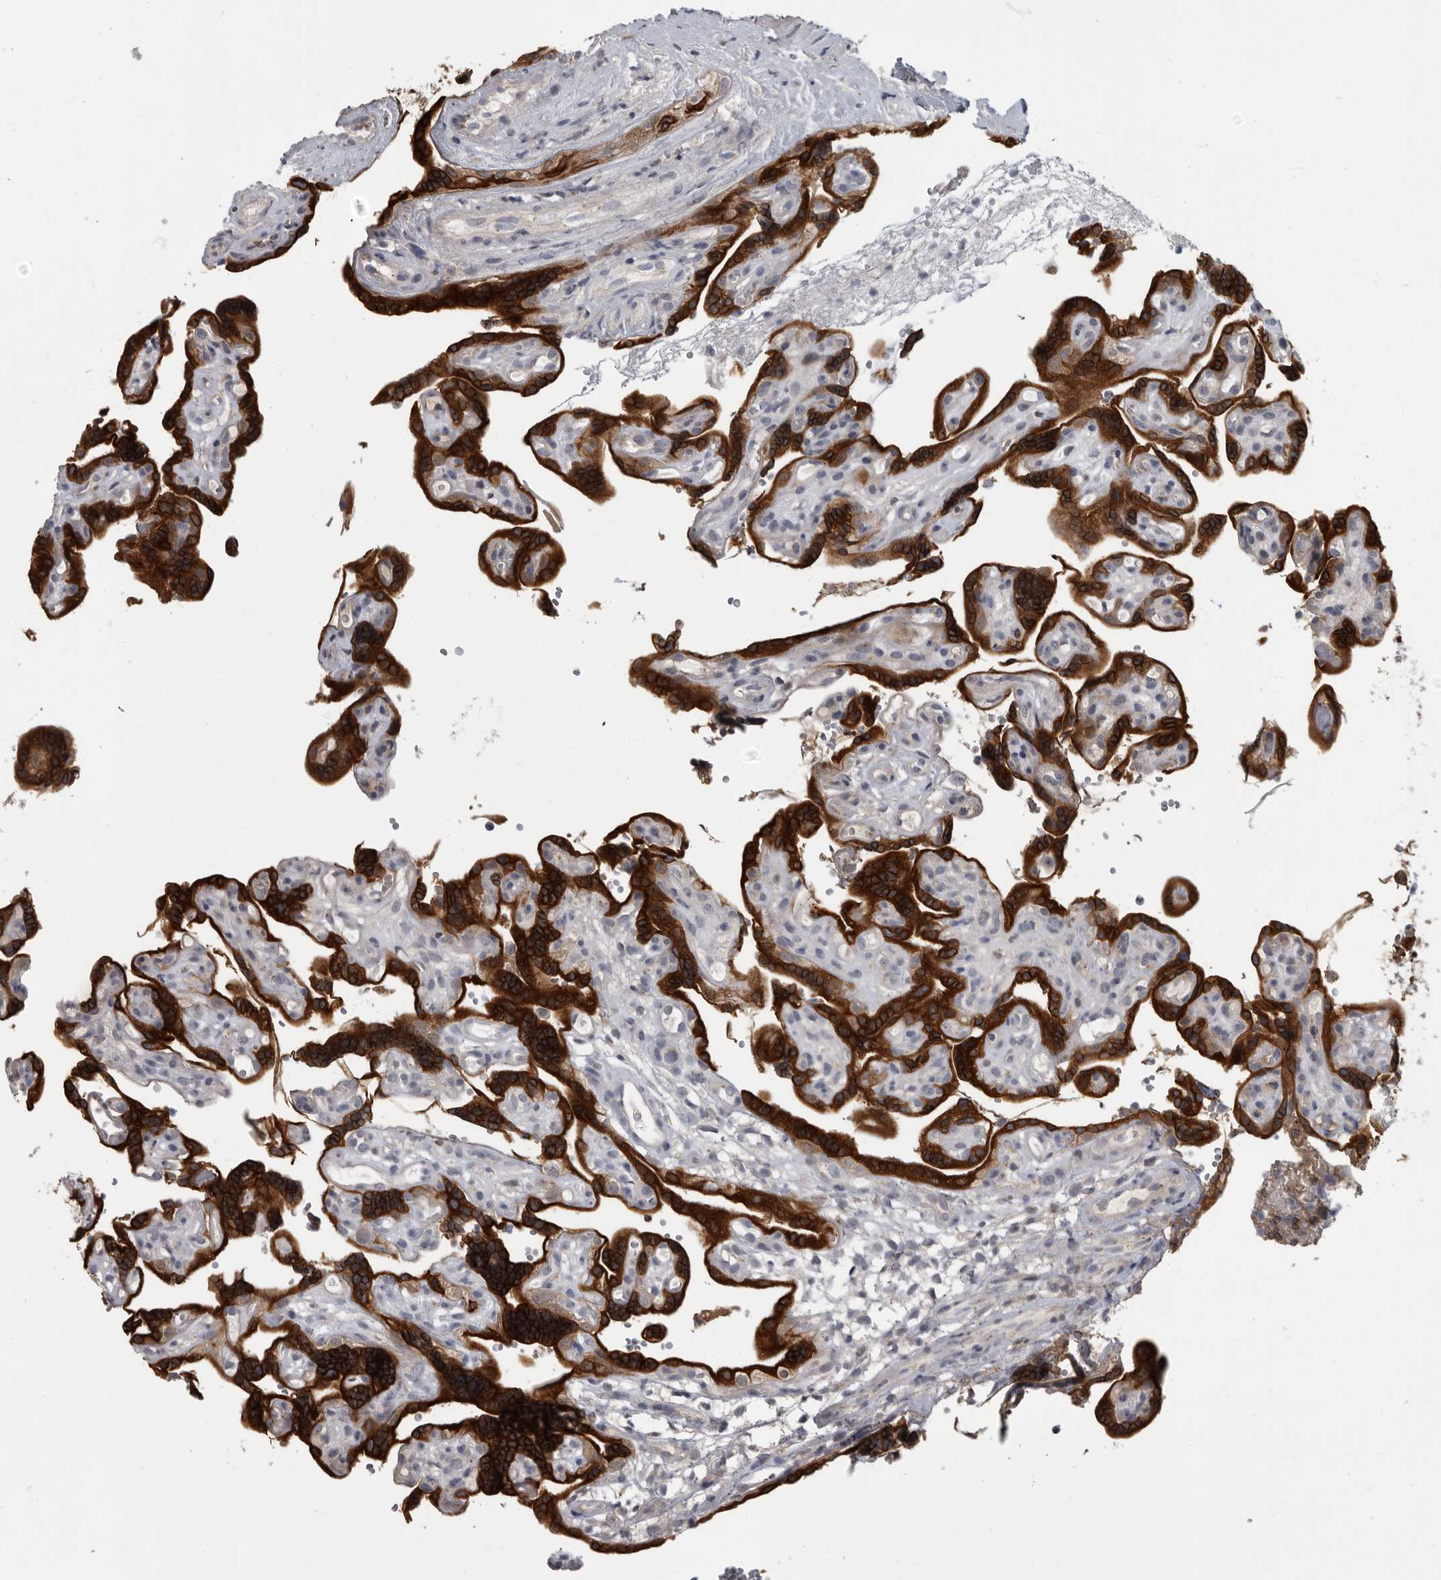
{"staining": {"intensity": "weak", "quantity": "25%-75%", "location": "cytoplasmic/membranous"}, "tissue": "placenta", "cell_type": "Decidual cells", "image_type": "normal", "snomed": [{"axis": "morphology", "description": "Normal tissue, NOS"}, {"axis": "topography", "description": "Placenta"}], "caption": "Approximately 25%-75% of decidual cells in normal placenta demonstrate weak cytoplasmic/membranous protein positivity as visualized by brown immunohistochemical staining.", "gene": "PDE7A", "patient": {"sex": "female", "age": 30}}